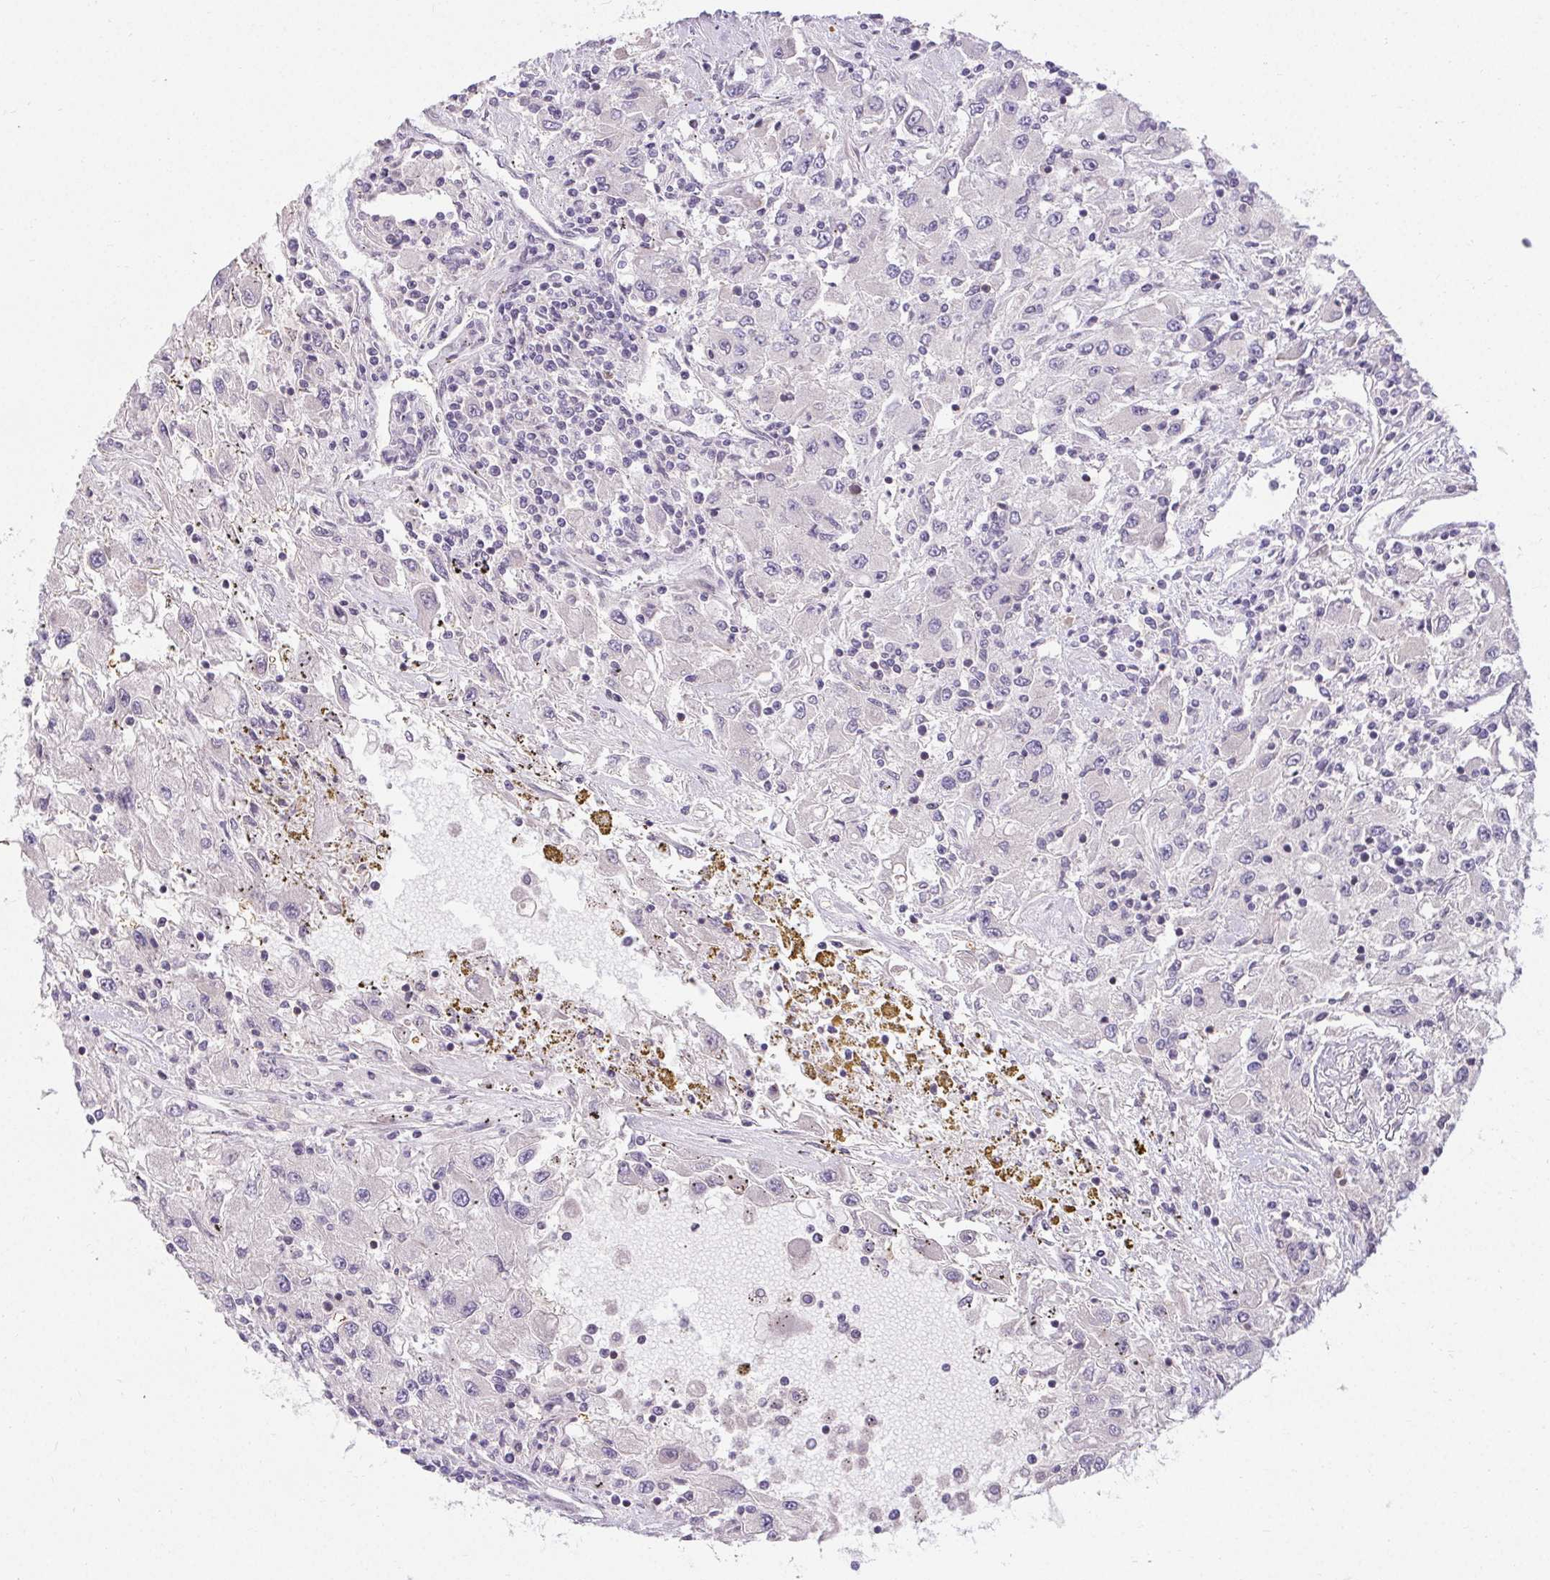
{"staining": {"intensity": "negative", "quantity": "none", "location": "none"}, "tissue": "renal cancer", "cell_type": "Tumor cells", "image_type": "cancer", "snomed": [{"axis": "morphology", "description": "Adenocarcinoma, NOS"}, {"axis": "topography", "description": "Kidney"}], "caption": "High power microscopy histopathology image of an immunohistochemistry (IHC) histopathology image of adenocarcinoma (renal), revealing no significant staining in tumor cells.", "gene": "TMEM52B", "patient": {"sex": "female", "age": 67}}